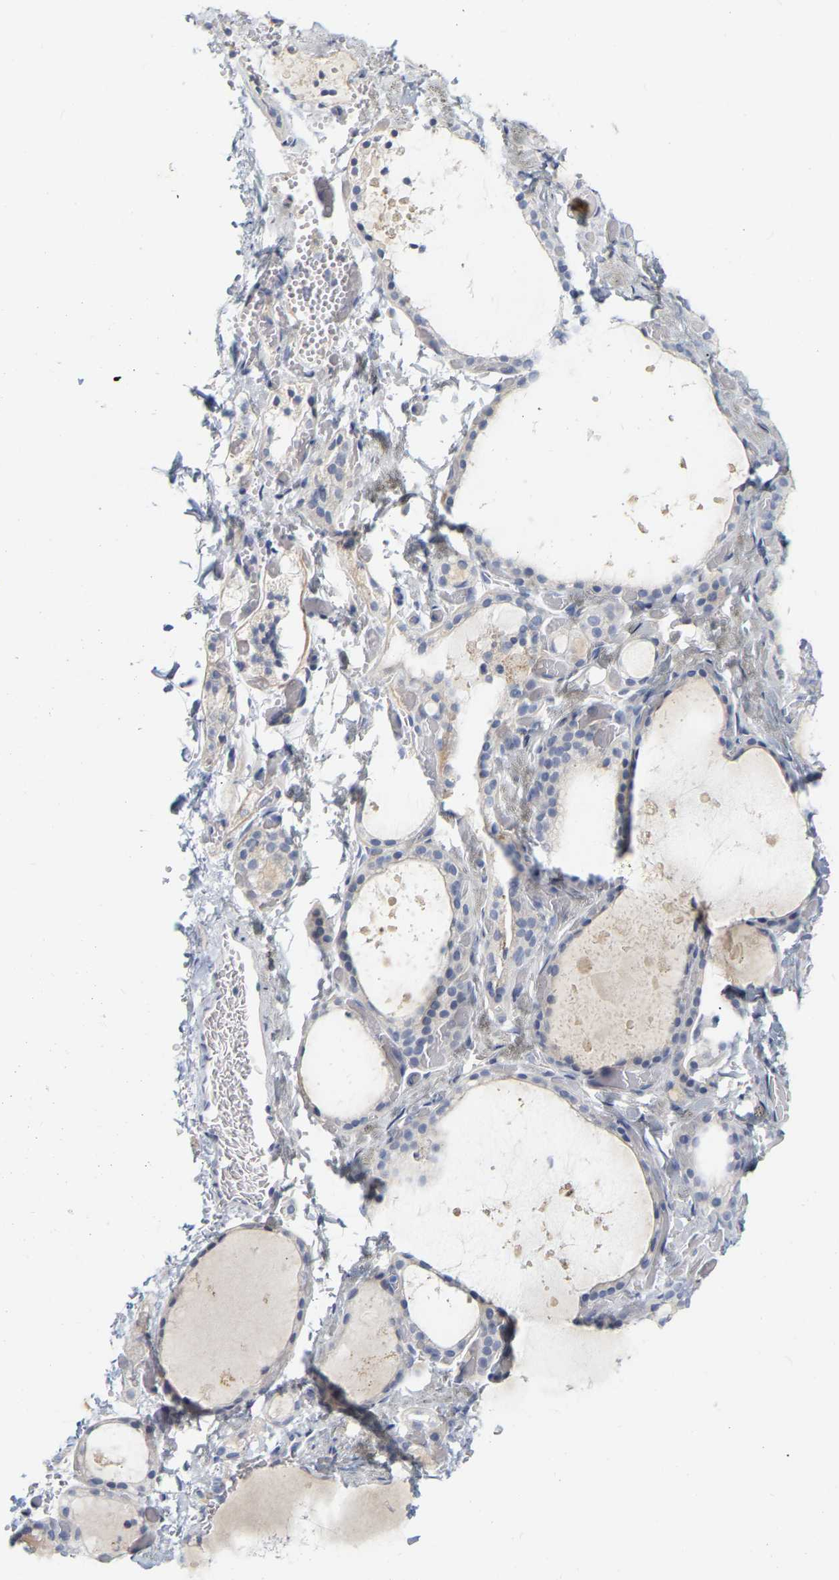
{"staining": {"intensity": "negative", "quantity": "none", "location": "none"}, "tissue": "thyroid gland", "cell_type": "Glandular cells", "image_type": "normal", "snomed": [{"axis": "morphology", "description": "Normal tissue, NOS"}, {"axis": "topography", "description": "Thyroid gland"}], "caption": "An image of thyroid gland stained for a protein demonstrates no brown staining in glandular cells. (Brightfield microscopy of DAB (3,3'-diaminobenzidine) immunohistochemistry (IHC) at high magnification).", "gene": "GNAS", "patient": {"sex": "female", "age": 44}}